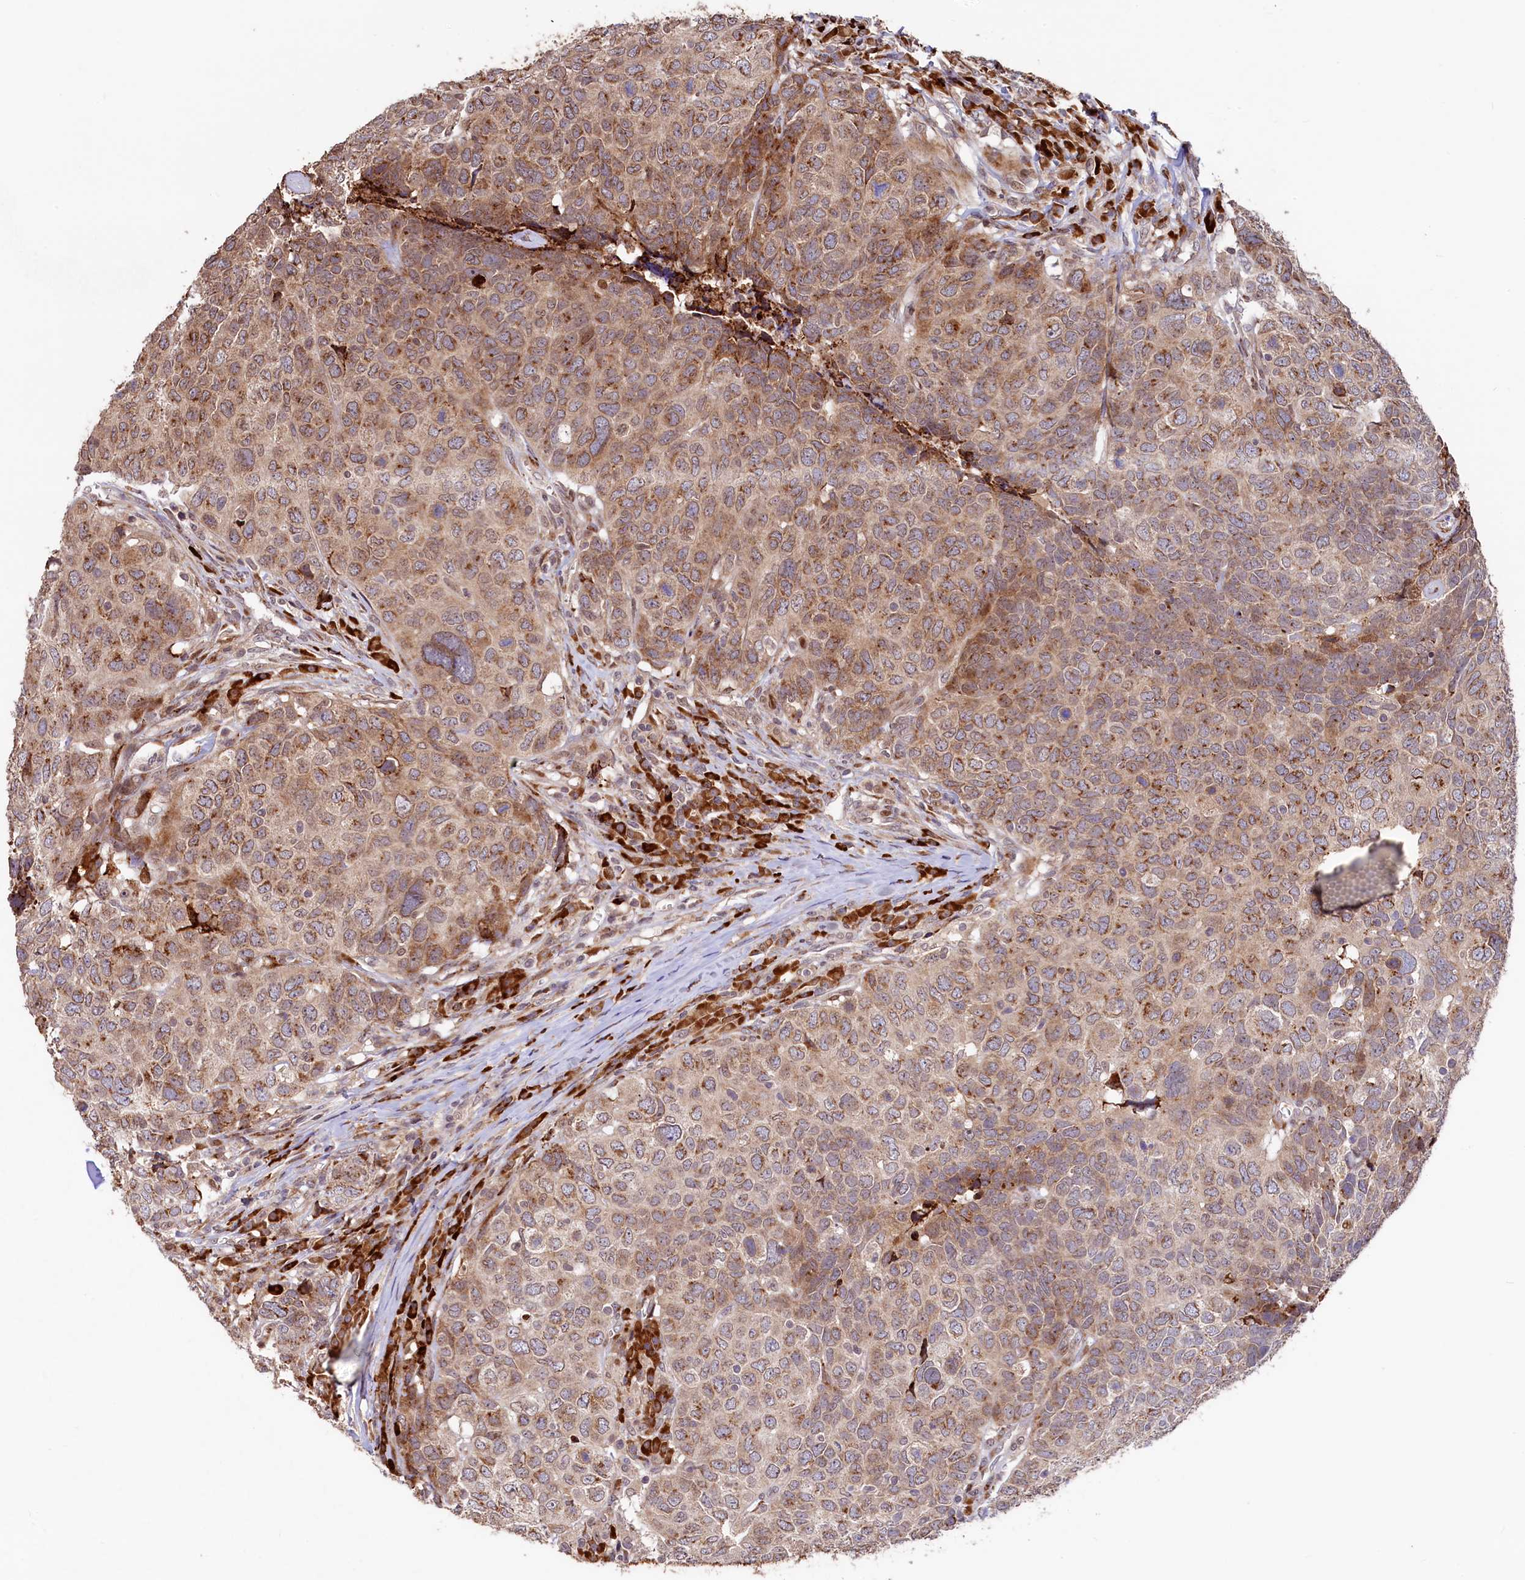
{"staining": {"intensity": "moderate", "quantity": "25%-75%", "location": "cytoplasmic/membranous"}, "tissue": "head and neck cancer", "cell_type": "Tumor cells", "image_type": "cancer", "snomed": [{"axis": "morphology", "description": "Squamous cell carcinoma, NOS"}, {"axis": "topography", "description": "Head-Neck"}], "caption": "Squamous cell carcinoma (head and neck) tissue reveals moderate cytoplasmic/membranous staining in about 25%-75% of tumor cells", "gene": "C5orf15", "patient": {"sex": "male", "age": 66}}